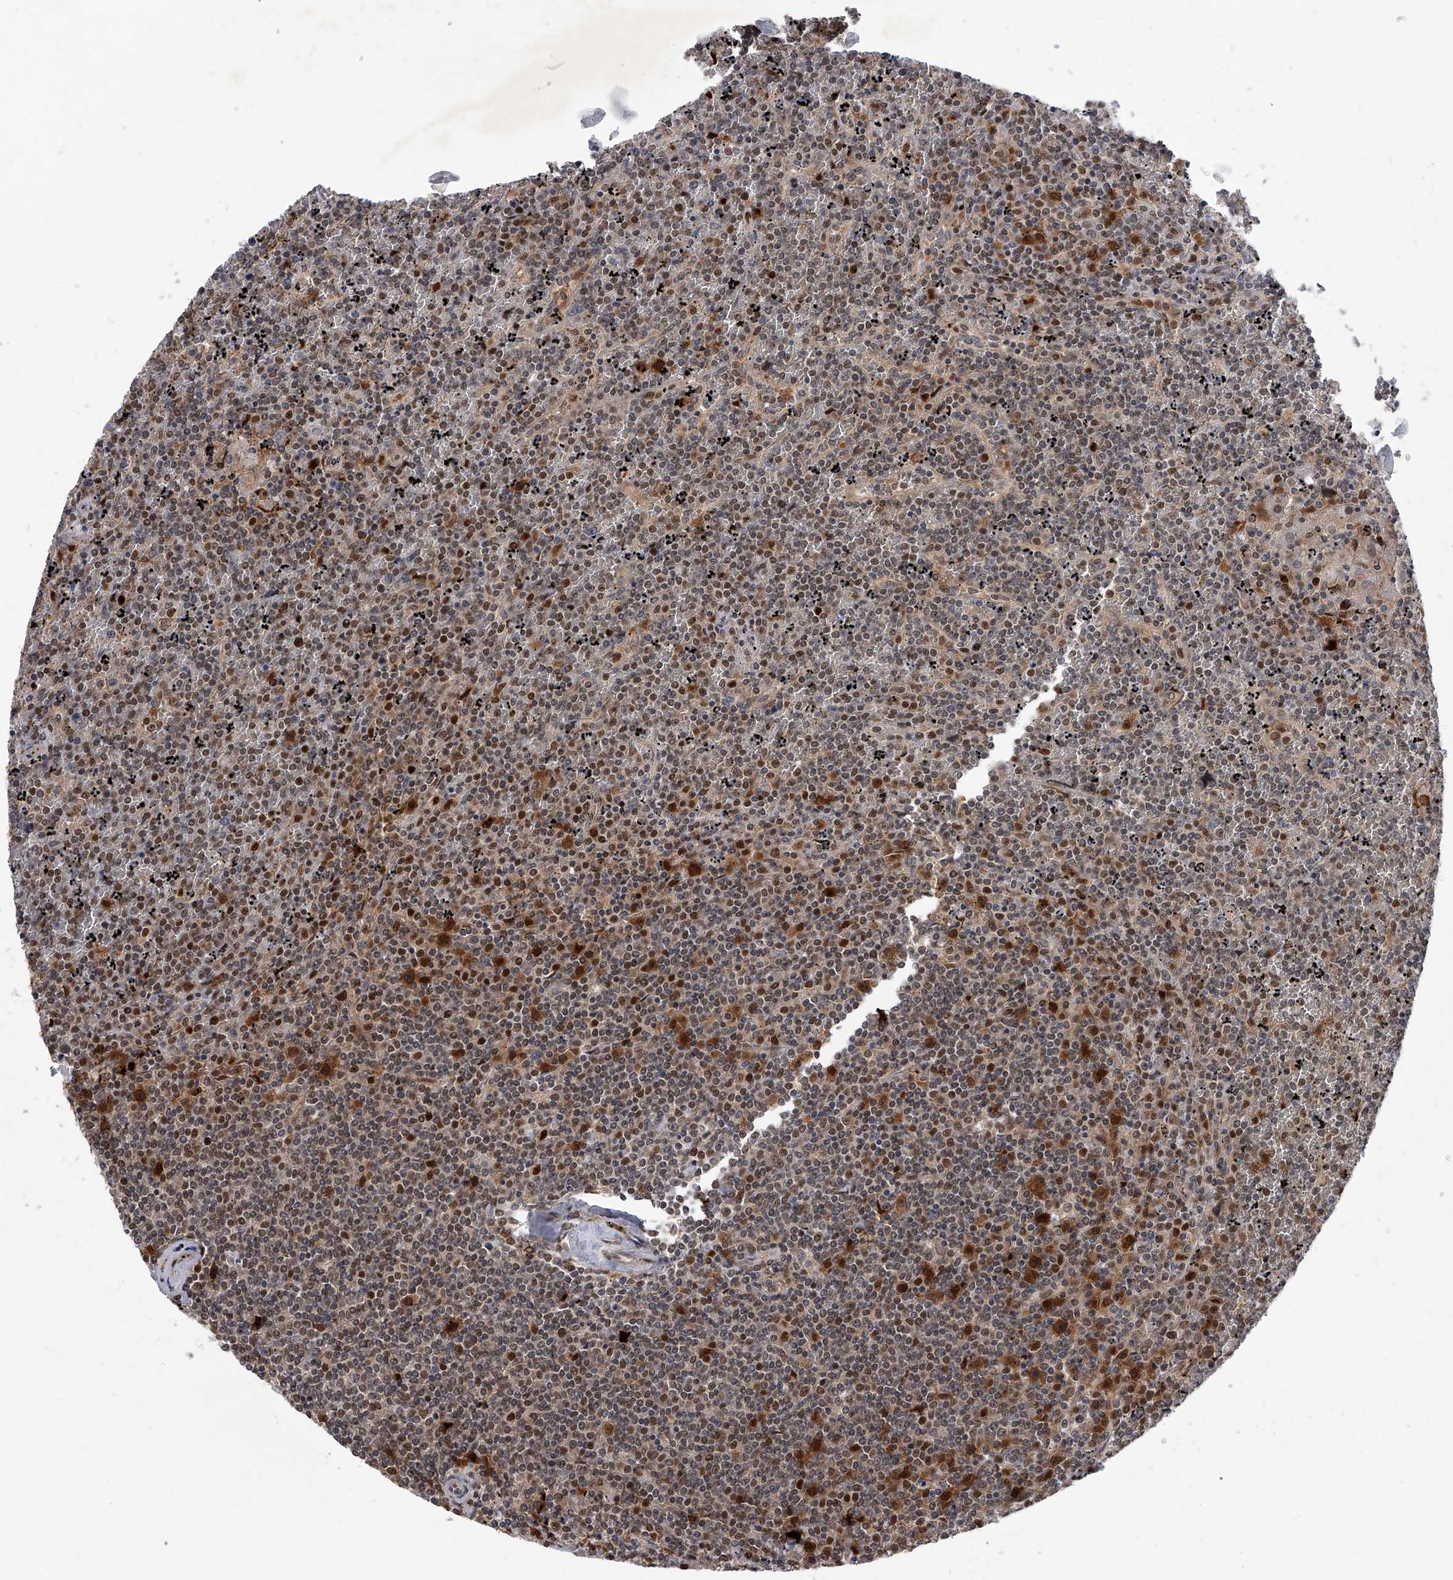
{"staining": {"intensity": "moderate", "quantity": "25%-75%", "location": "cytoplasmic/membranous,nuclear"}, "tissue": "lymphoma", "cell_type": "Tumor cells", "image_type": "cancer", "snomed": [{"axis": "morphology", "description": "Malignant lymphoma, non-Hodgkin's type, Low grade"}, {"axis": "topography", "description": "Spleen"}], "caption": "Immunohistochemical staining of human lymphoma displays moderate cytoplasmic/membranous and nuclear protein expression in approximately 25%-75% of tumor cells.", "gene": "RWDD2A", "patient": {"sex": "female", "age": 19}}